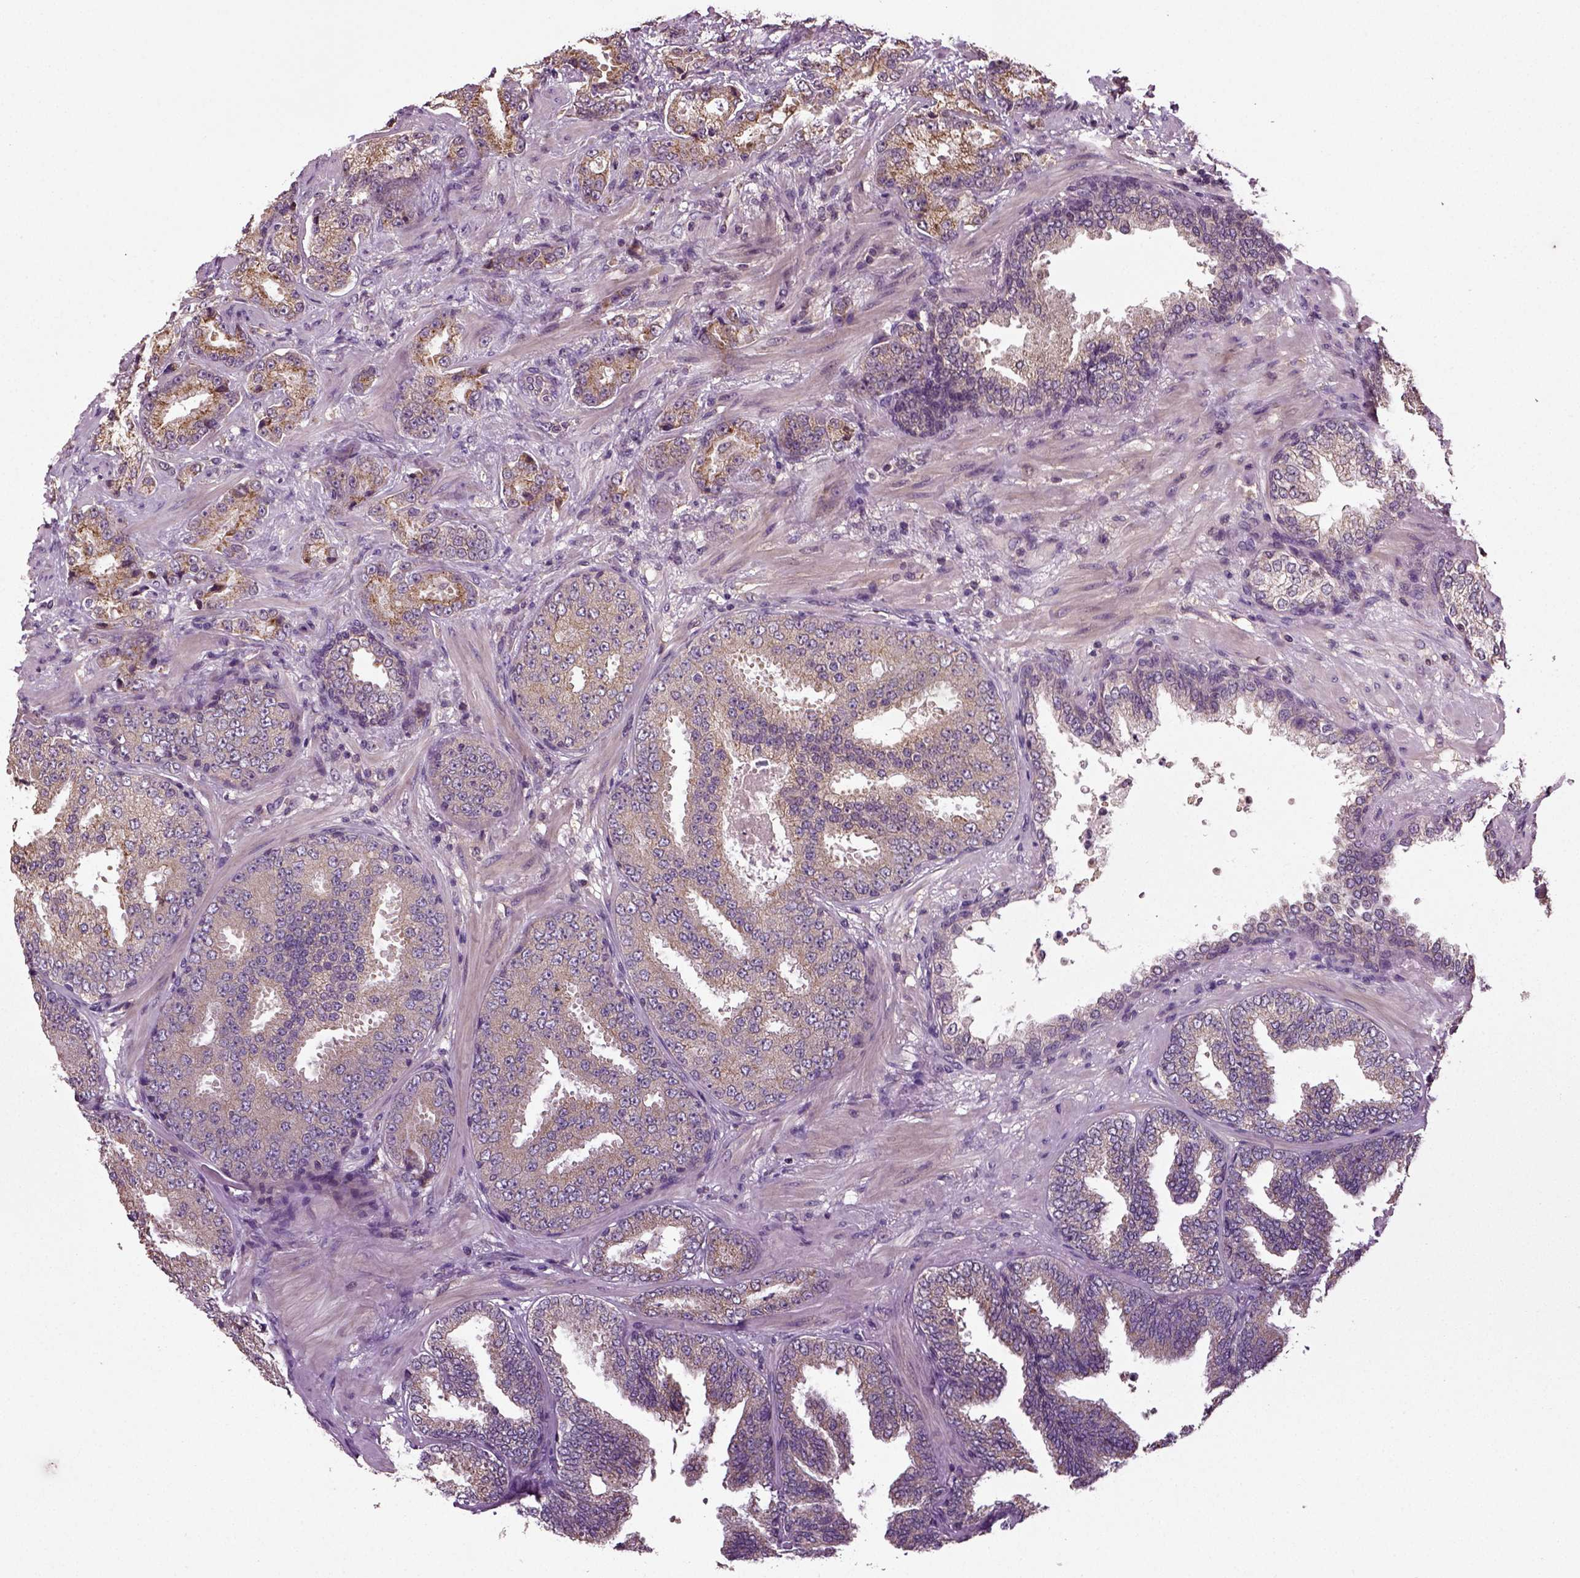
{"staining": {"intensity": "moderate", "quantity": "<25%", "location": "cytoplasmic/membranous"}, "tissue": "prostate cancer", "cell_type": "Tumor cells", "image_type": "cancer", "snomed": [{"axis": "morphology", "description": "Adenocarcinoma, Low grade"}, {"axis": "topography", "description": "Prostate"}], "caption": "Immunohistochemistry (IHC) of human prostate cancer (adenocarcinoma (low-grade)) exhibits low levels of moderate cytoplasmic/membranous staining in about <25% of tumor cells. The protein is shown in brown color, while the nuclei are stained blue.", "gene": "ERV3-1", "patient": {"sex": "male", "age": 68}}